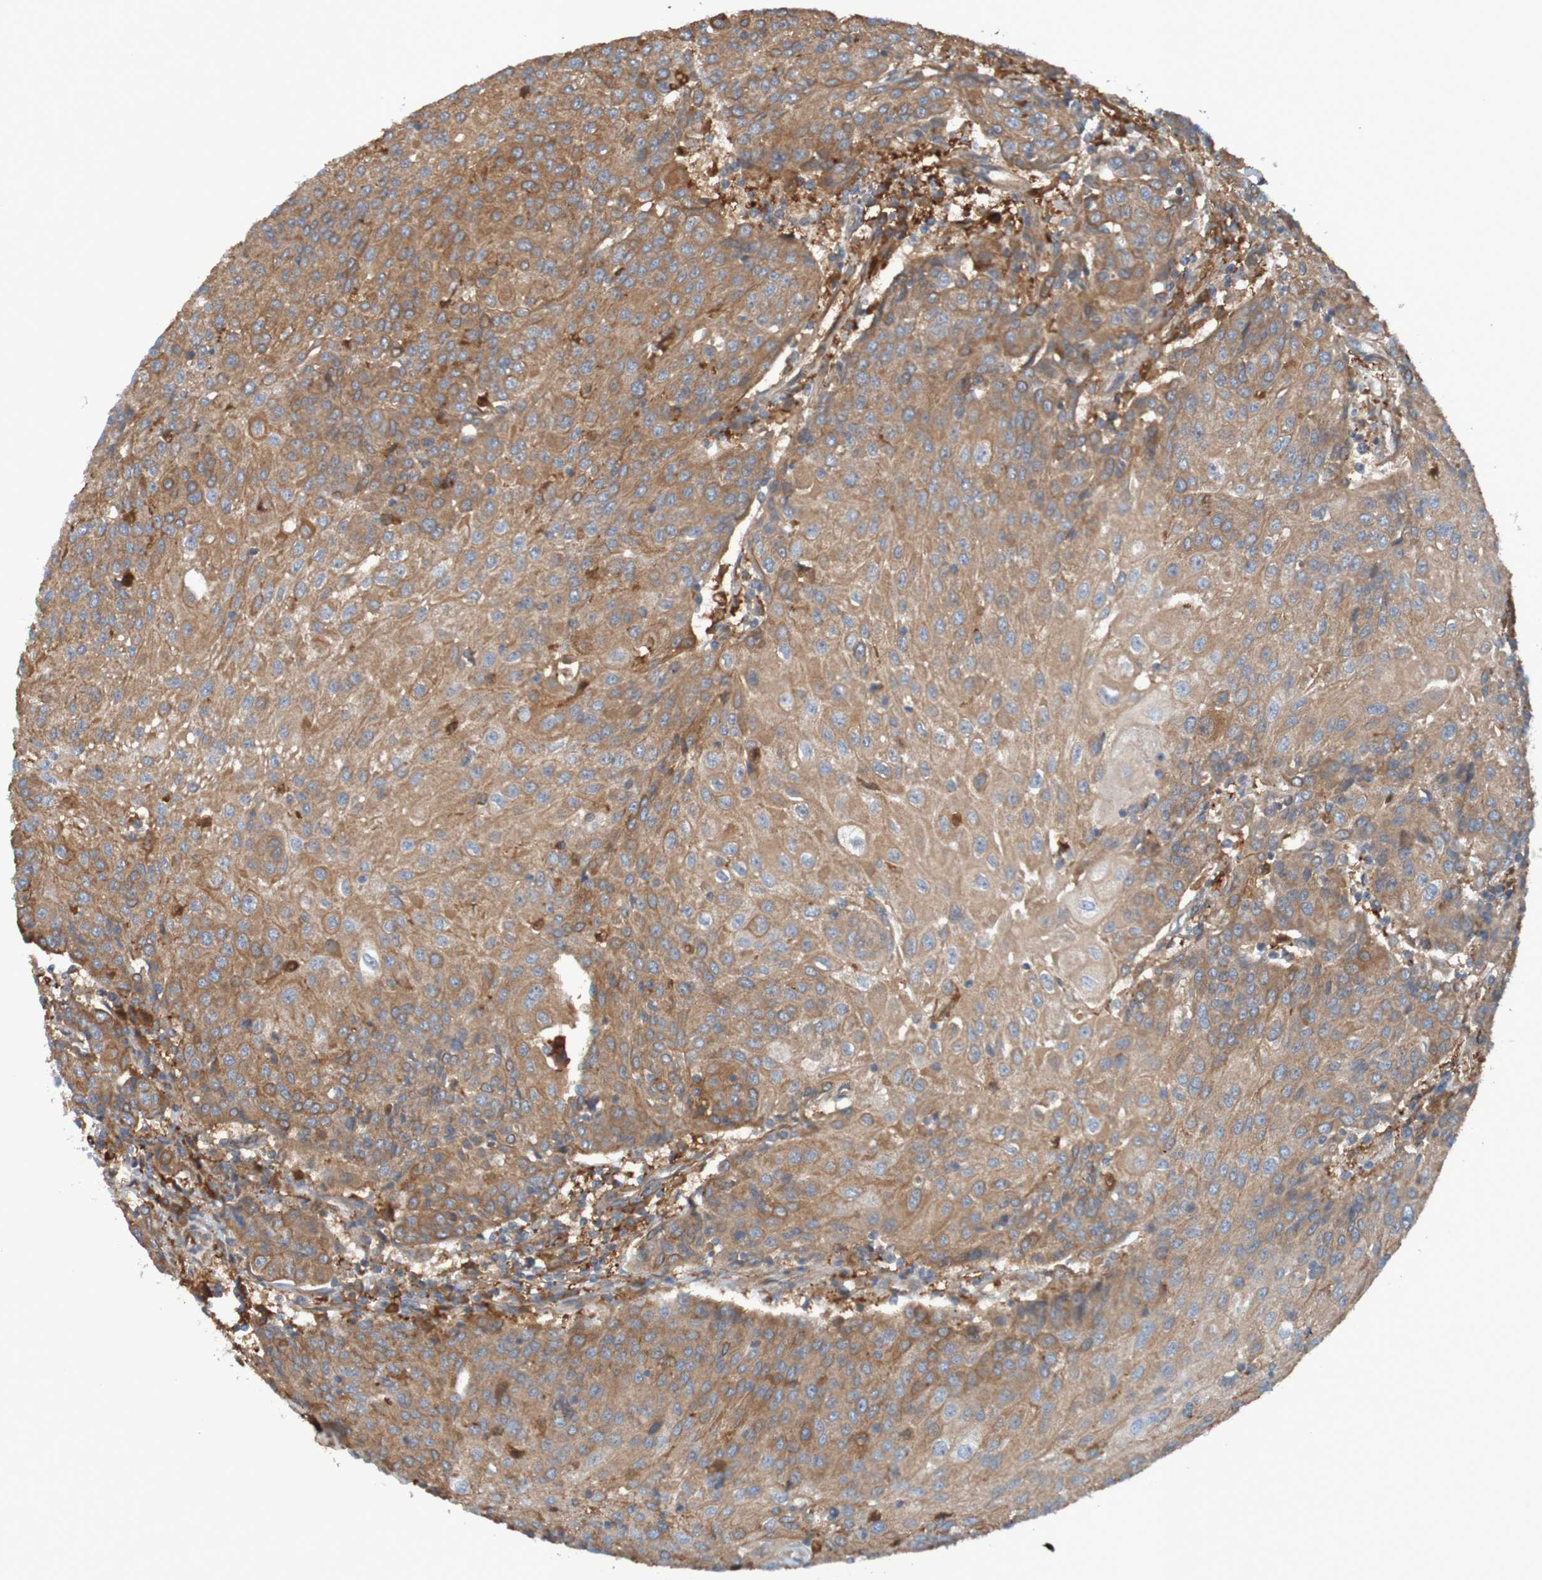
{"staining": {"intensity": "moderate", "quantity": ">75%", "location": "cytoplasmic/membranous"}, "tissue": "urothelial cancer", "cell_type": "Tumor cells", "image_type": "cancer", "snomed": [{"axis": "morphology", "description": "Urothelial carcinoma, High grade"}, {"axis": "topography", "description": "Urinary bladder"}], "caption": "Immunohistochemistry (IHC) micrograph of neoplastic tissue: urothelial carcinoma (high-grade) stained using immunohistochemistry demonstrates medium levels of moderate protein expression localized specifically in the cytoplasmic/membranous of tumor cells, appearing as a cytoplasmic/membranous brown color.", "gene": "DNAJC4", "patient": {"sex": "female", "age": 85}}